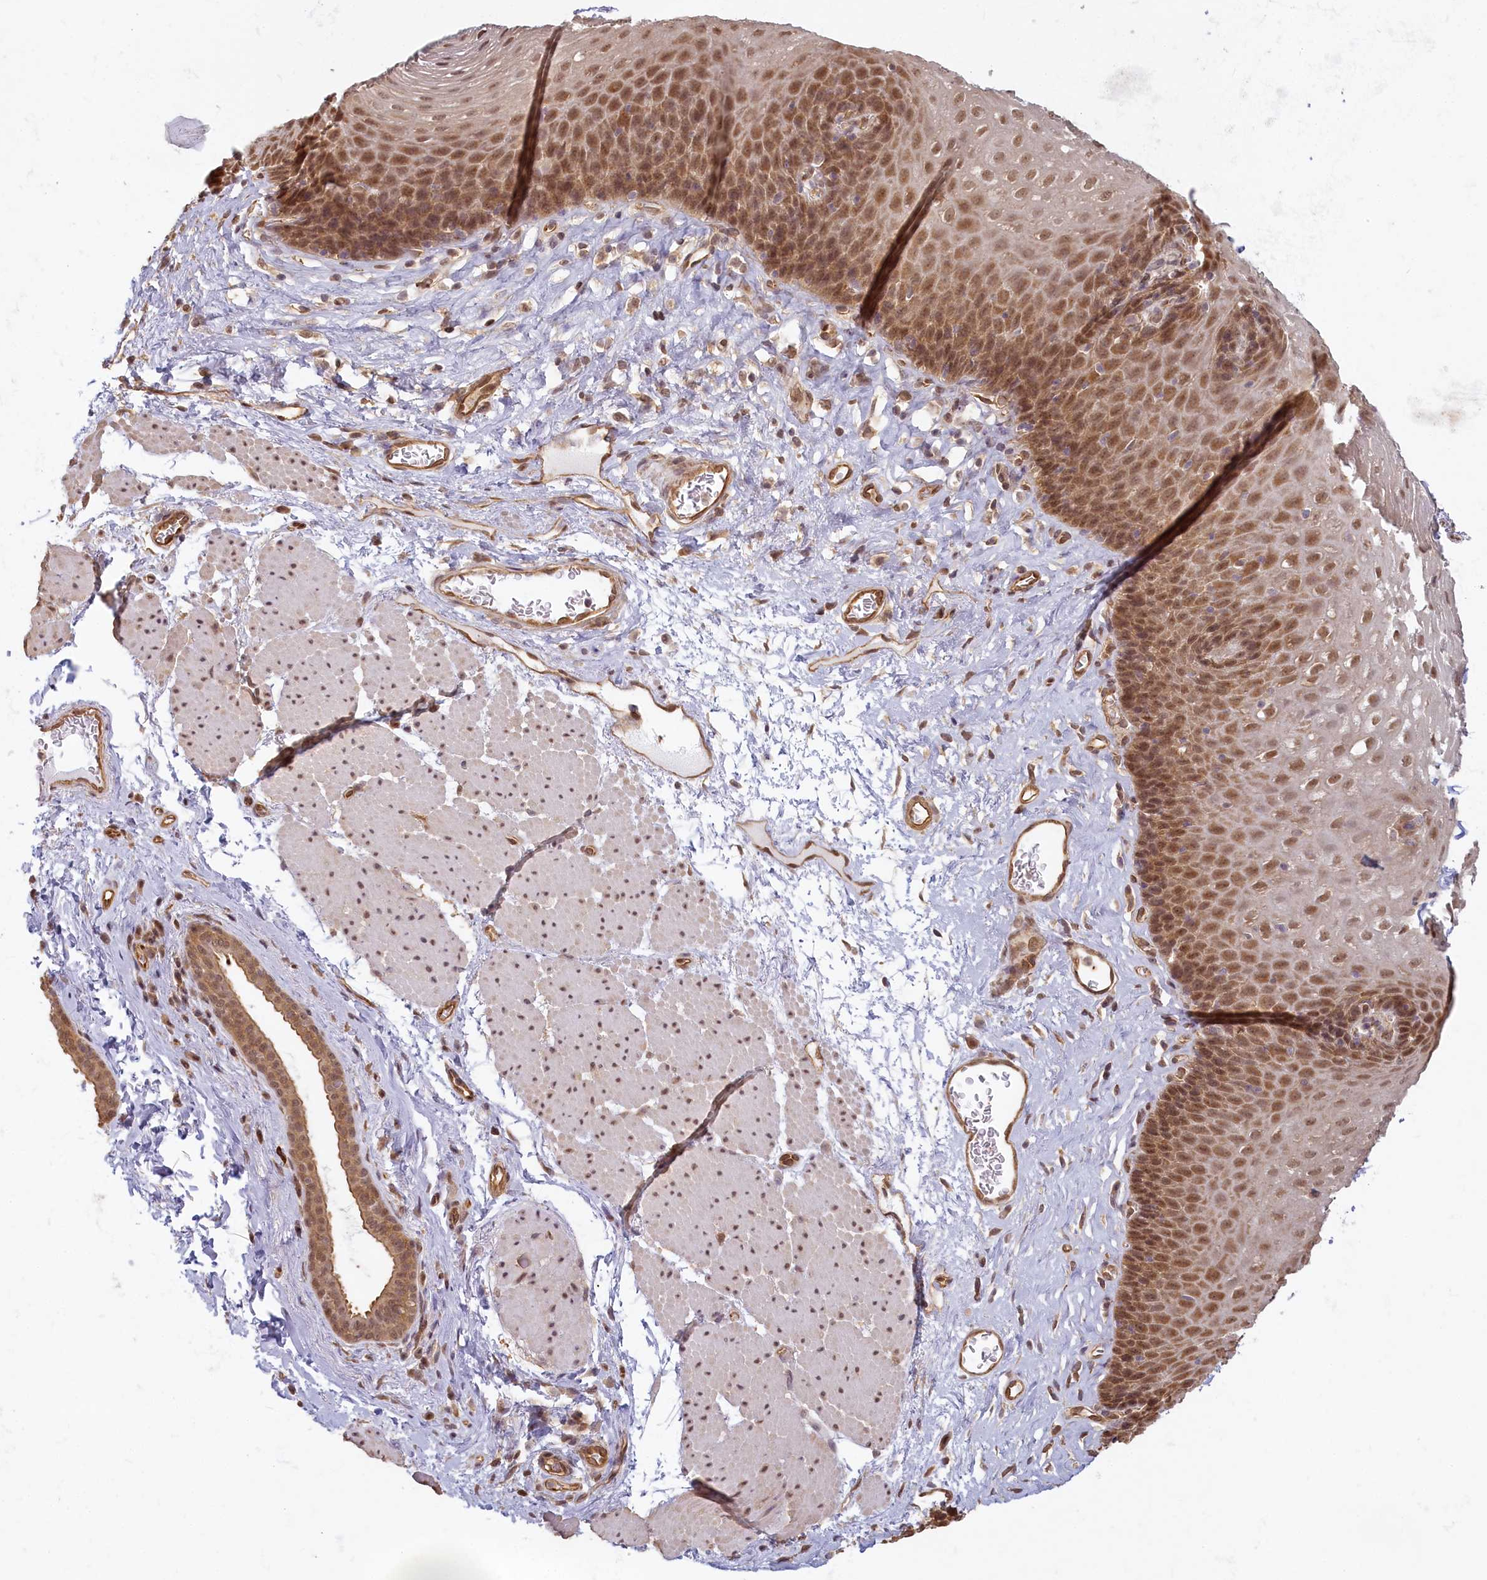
{"staining": {"intensity": "moderate", "quantity": ">75%", "location": "nuclear"}, "tissue": "esophagus", "cell_type": "Squamous epithelial cells", "image_type": "normal", "snomed": [{"axis": "morphology", "description": "Normal tissue, NOS"}, {"axis": "topography", "description": "Esophagus"}], "caption": "IHC micrograph of unremarkable esophagus: esophagus stained using IHC displays medium levels of moderate protein expression localized specifically in the nuclear of squamous epithelial cells, appearing as a nuclear brown color.", "gene": "C19orf44", "patient": {"sex": "female", "age": 66}}